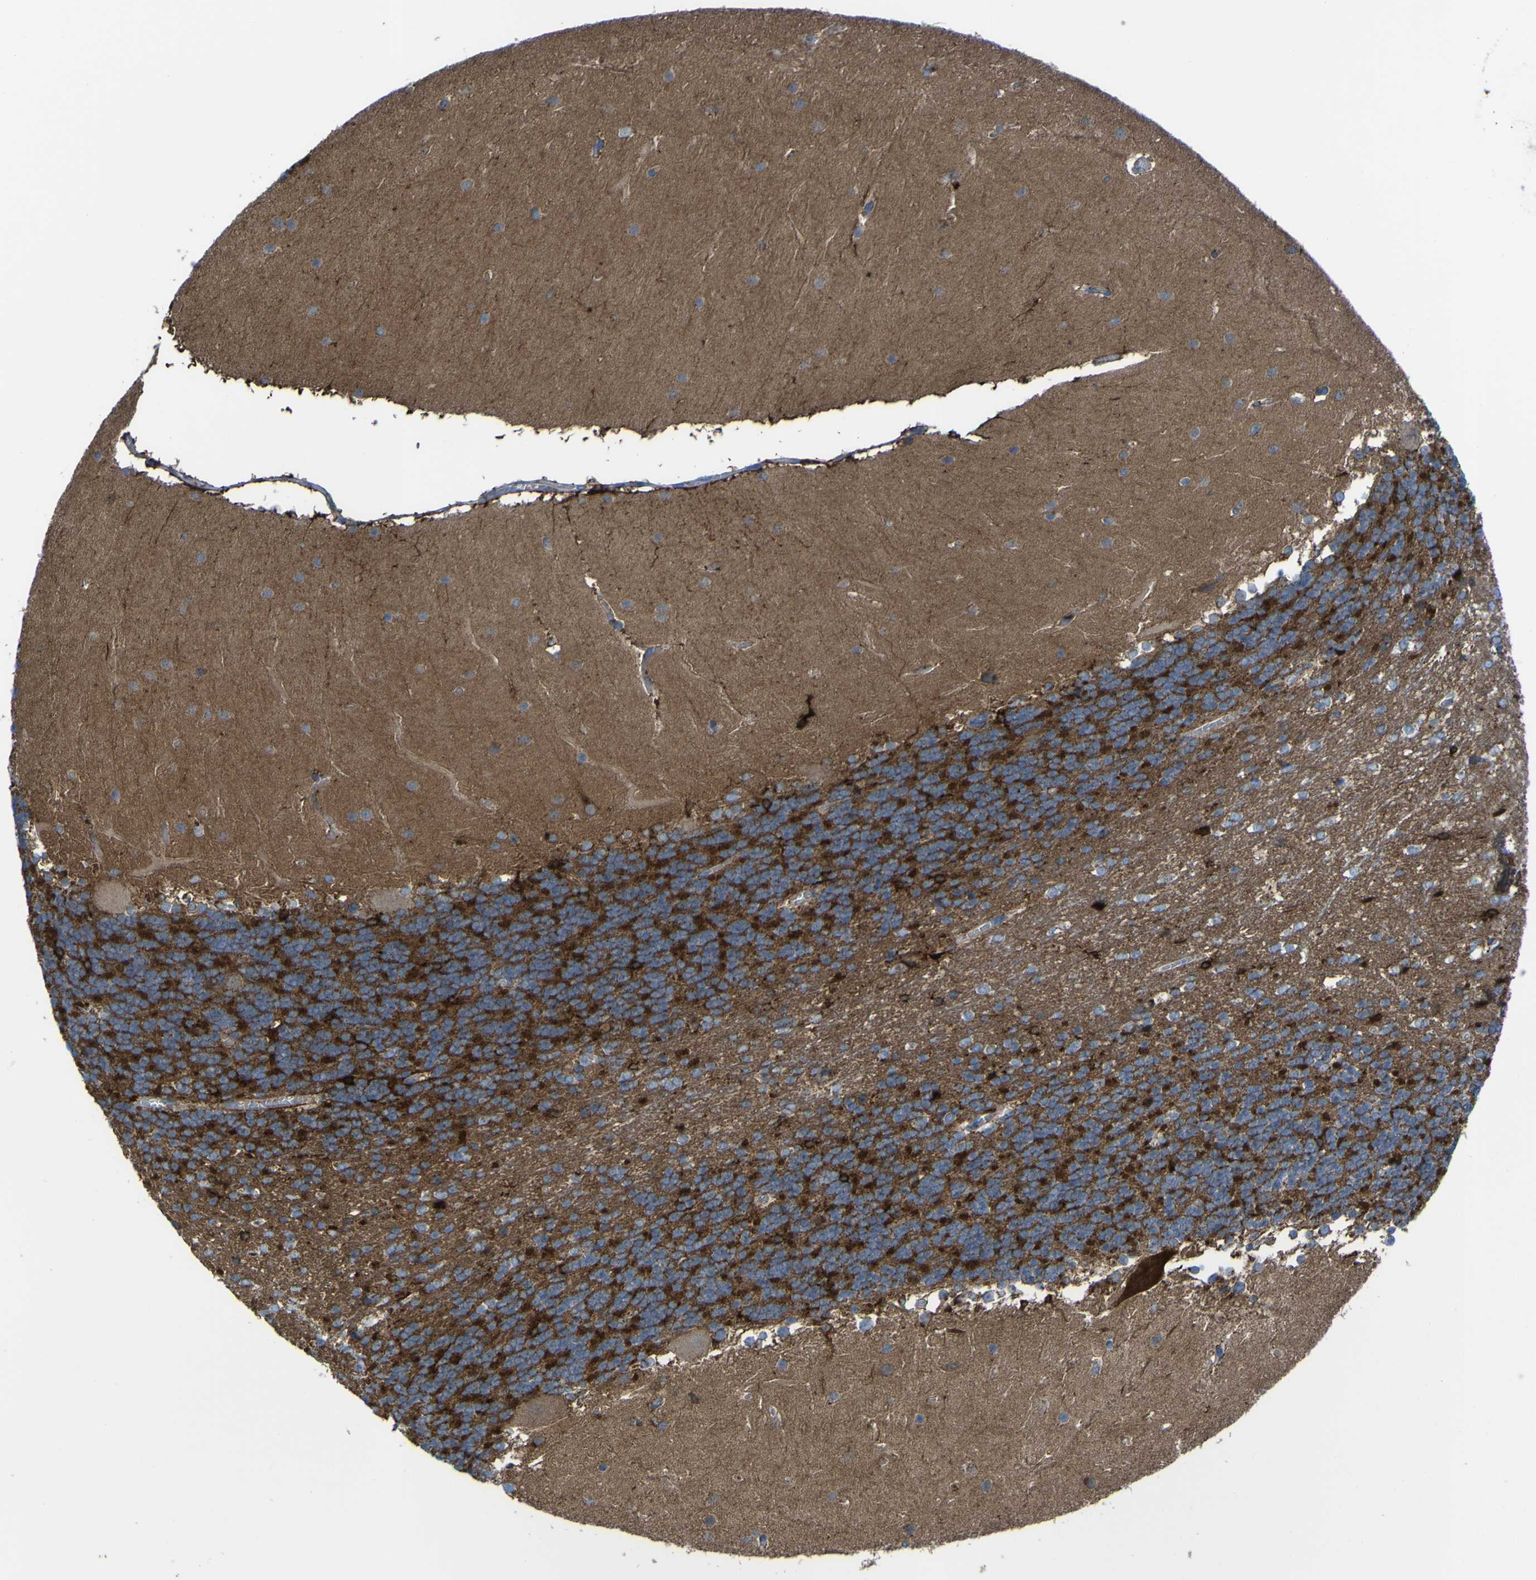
{"staining": {"intensity": "moderate", "quantity": ">75%", "location": "cytoplasmic/membranous"}, "tissue": "cerebellum", "cell_type": "Cells in granular layer", "image_type": "normal", "snomed": [{"axis": "morphology", "description": "Normal tissue, NOS"}, {"axis": "topography", "description": "Cerebellum"}], "caption": "Immunohistochemistry staining of normal cerebellum, which reveals medium levels of moderate cytoplasmic/membranous staining in approximately >75% of cells in granular layer indicating moderate cytoplasmic/membranous protein expression. The staining was performed using DAB (3,3'-diaminobenzidine) (brown) for protein detection and nuclei were counterstained in hematoxylin (blue).", "gene": "CST3", "patient": {"sex": "female", "age": 19}}